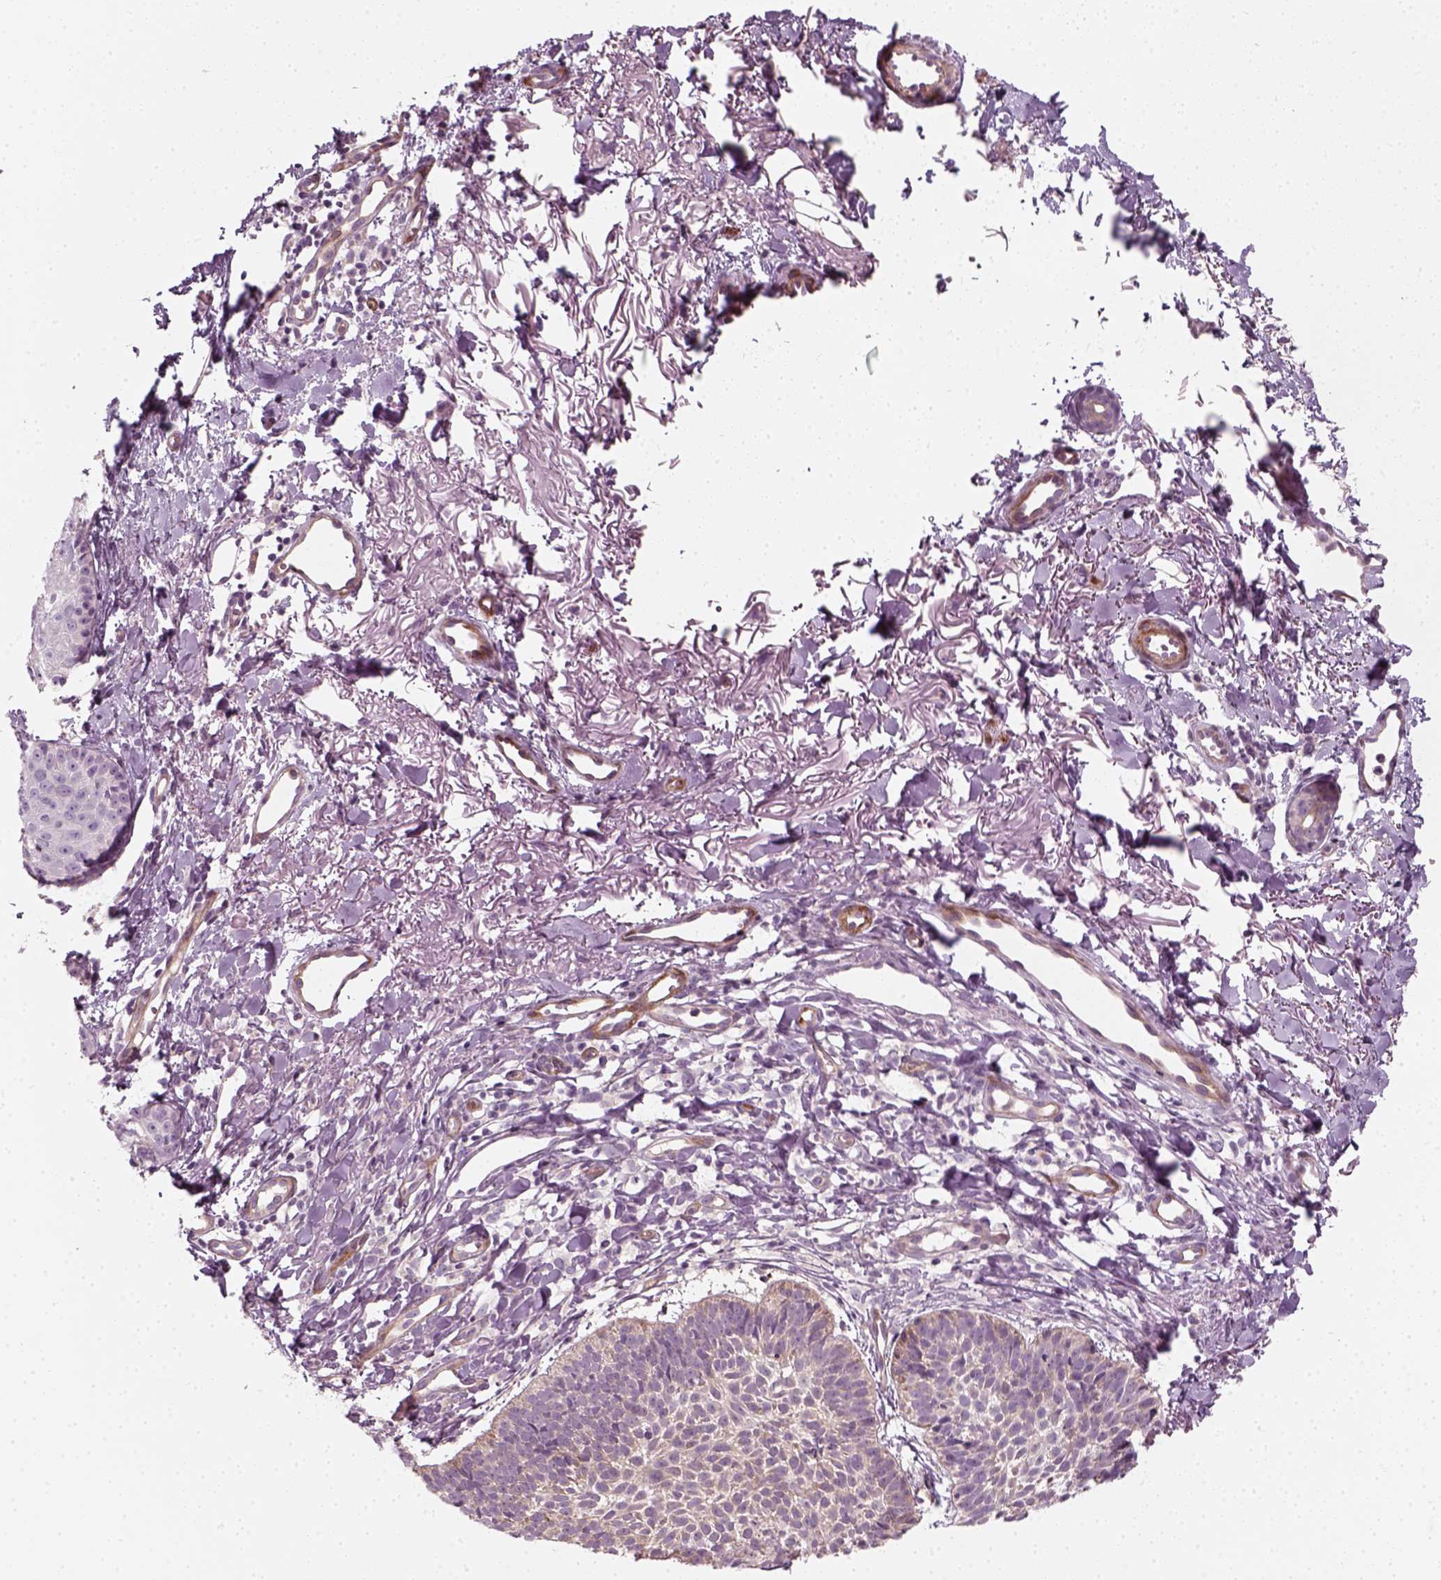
{"staining": {"intensity": "weak", "quantity": "25%-75%", "location": "cytoplasmic/membranous"}, "tissue": "skin cancer", "cell_type": "Tumor cells", "image_type": "cancer", "snomed": [{"axis": "morphology", "description": "Basal cell carcinoma"}, {"axis": "topography", "description": "Skin"}], "caption": "Skin basal cell carcinoma stained with DAB (3,3'-diaminobenzidine) IHC exhibits low levels of weak cytoplasmic/membranous positivity in approximately 25%-75% of tumor cells.", "gene": "DNASE1L1", "patient": {"sex": "male", "age": 72}}